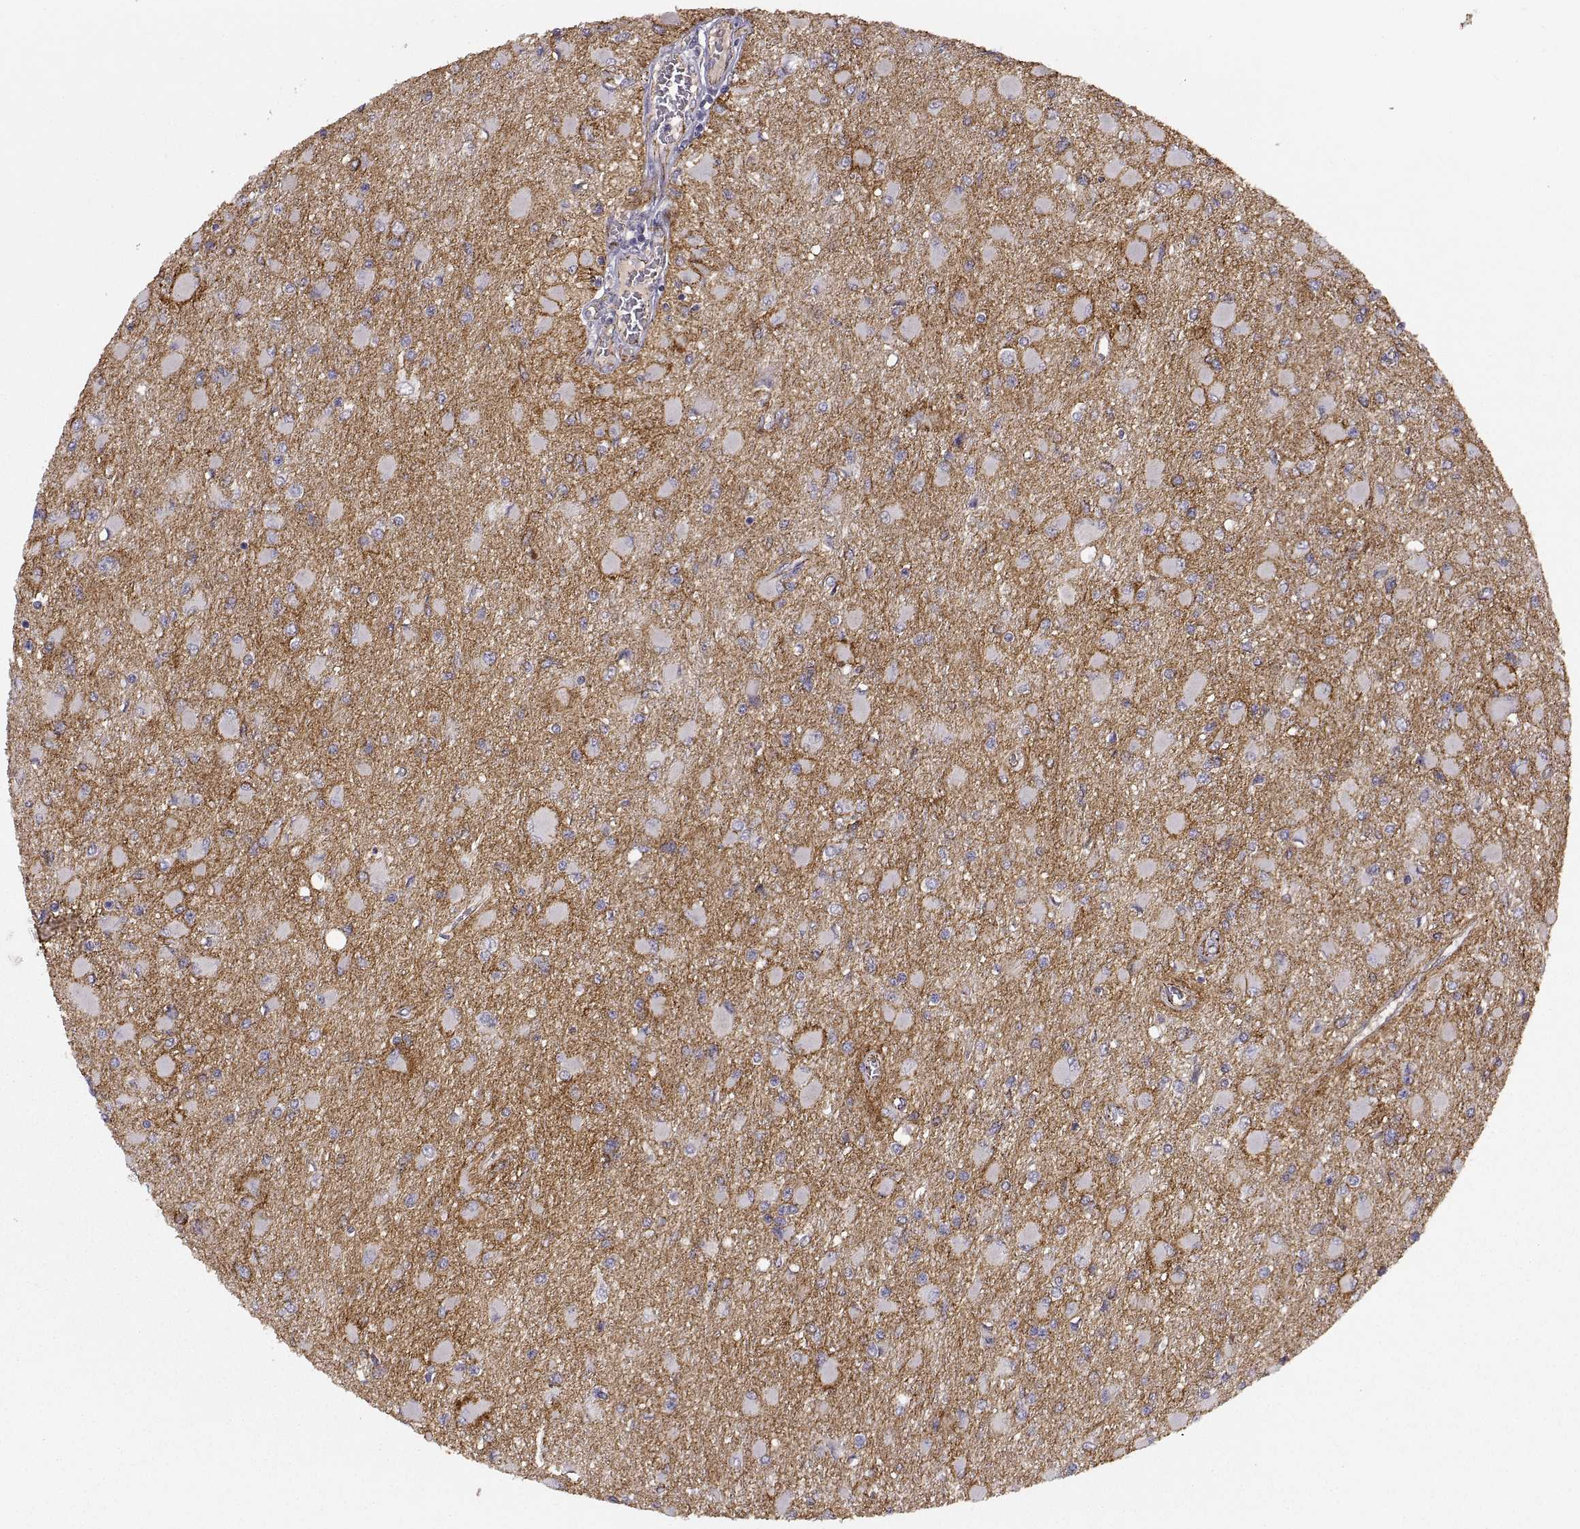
{"staining": {"intensity": "negative", "quantity": "none", "location": "none"}, "tissue": "glioma", "cell_type": "Tumor cells", "image_type": "cancer", "snomed": [{"axis": "morphology", "description": "Glioma, malignant, High grade"}, {"axis": "topography", "description": "Cerebral cortex"}], "caption": "Immunohistochemistry photomicrograph of glioma stained for a protein (brown), which shows no positivity in tumor cells. The staining was performed using DAB to visualize the protein expression in brown, while the nuclei were stained in blue with hematoxylin (Magnification: 20x).", "gene": "CDH2", "patient": {"sex": "female", "age": 36}}